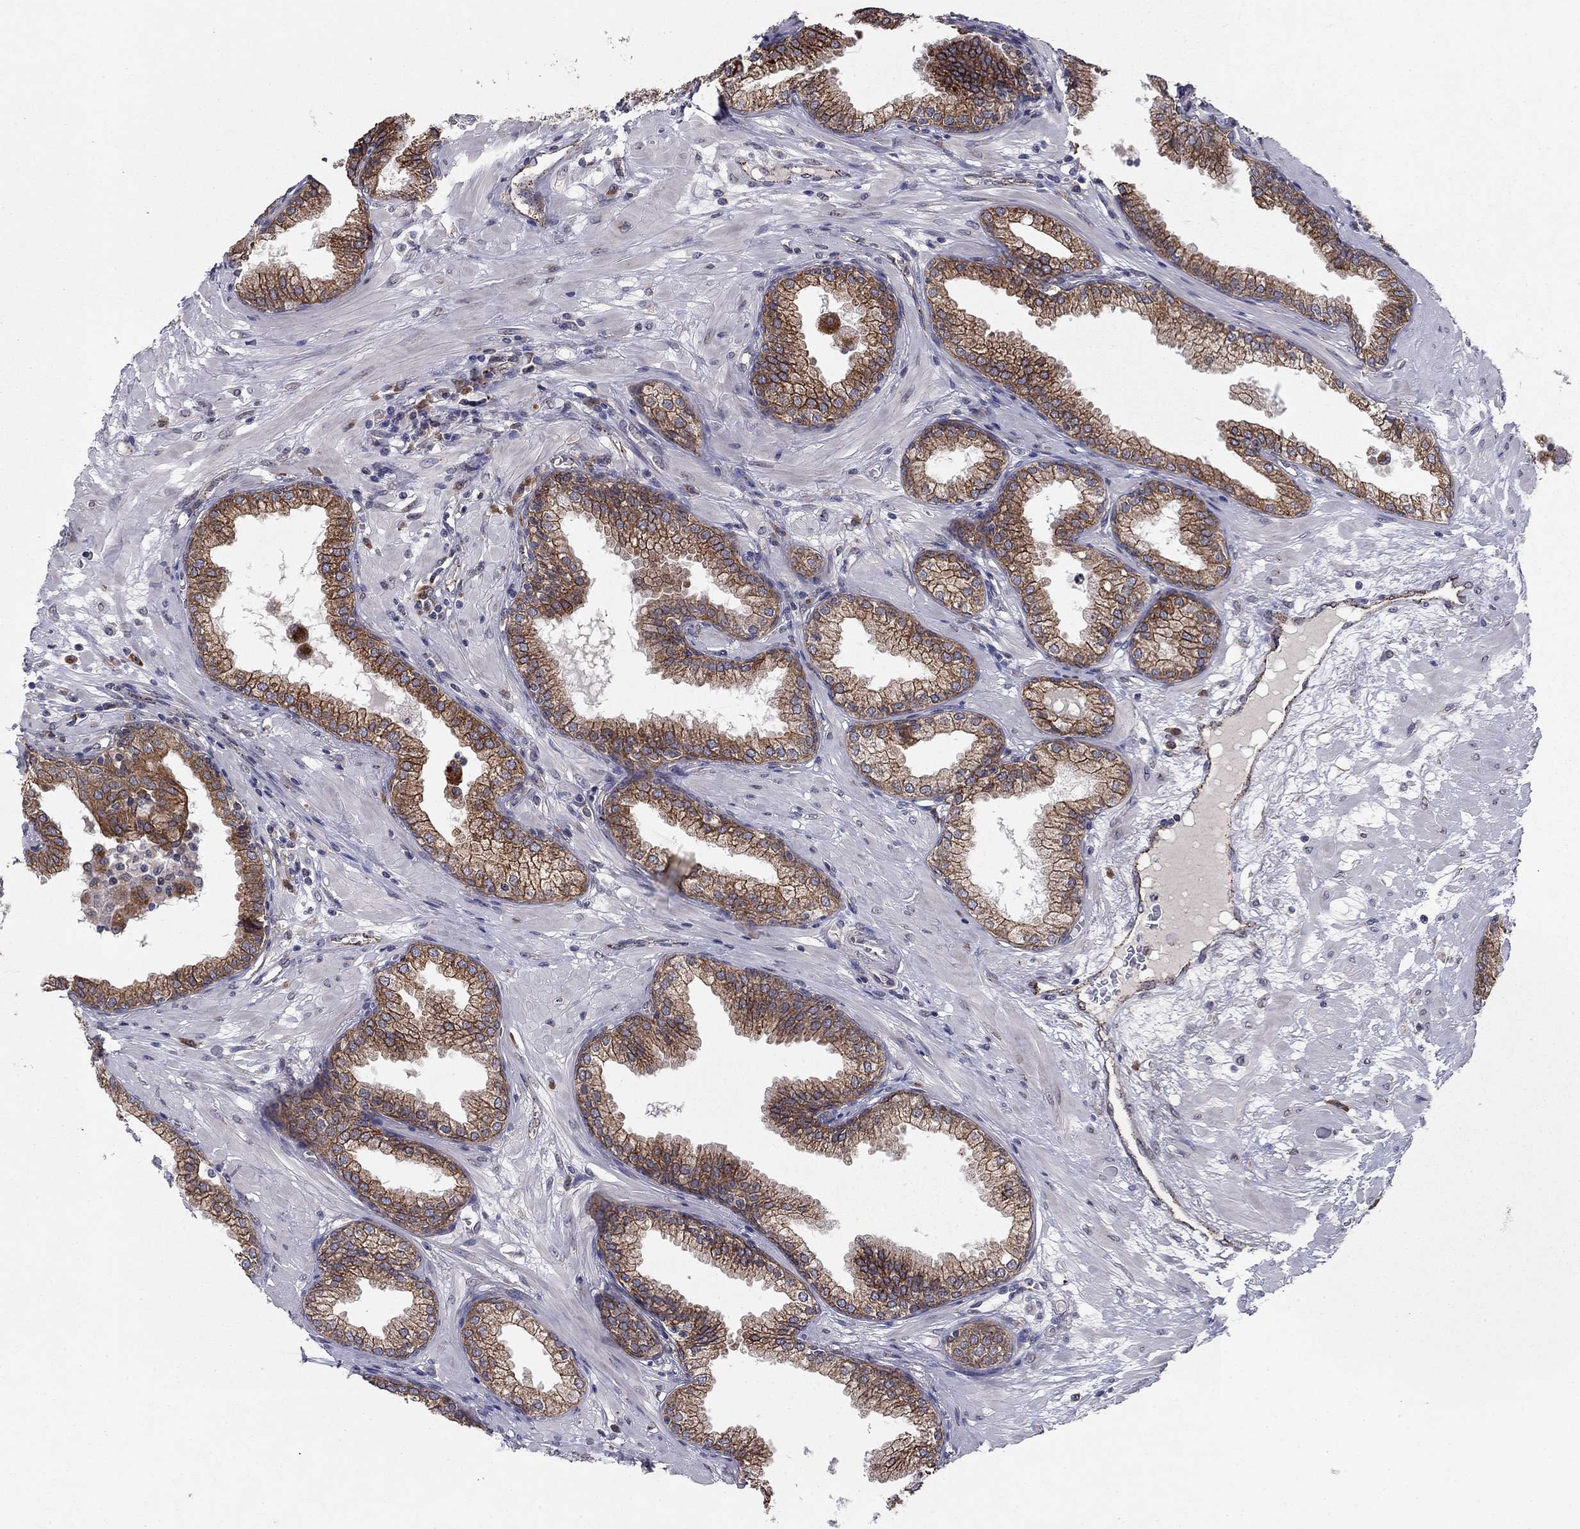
{"staining": {"intensity": "strong", "quantity": "25%-75%", "location": "cytoplasmic/membranous"}, "tissue": "prostate", "cell_type": "Glandular cells", "image_type": "normal", "snomed": [{"axis": "morphology", "description": "Normal tissue, NOS"}, {"axis": "topography", "description": "Prostate"}], "caption": "Human prostate stained for a protein (brown) demonstrates strong cytoplasmic/membranous positive positivity in about 25%-75% of glandular cells.", "gene": "YIF1A", "patient": {"sex": "male", "age": 64}}